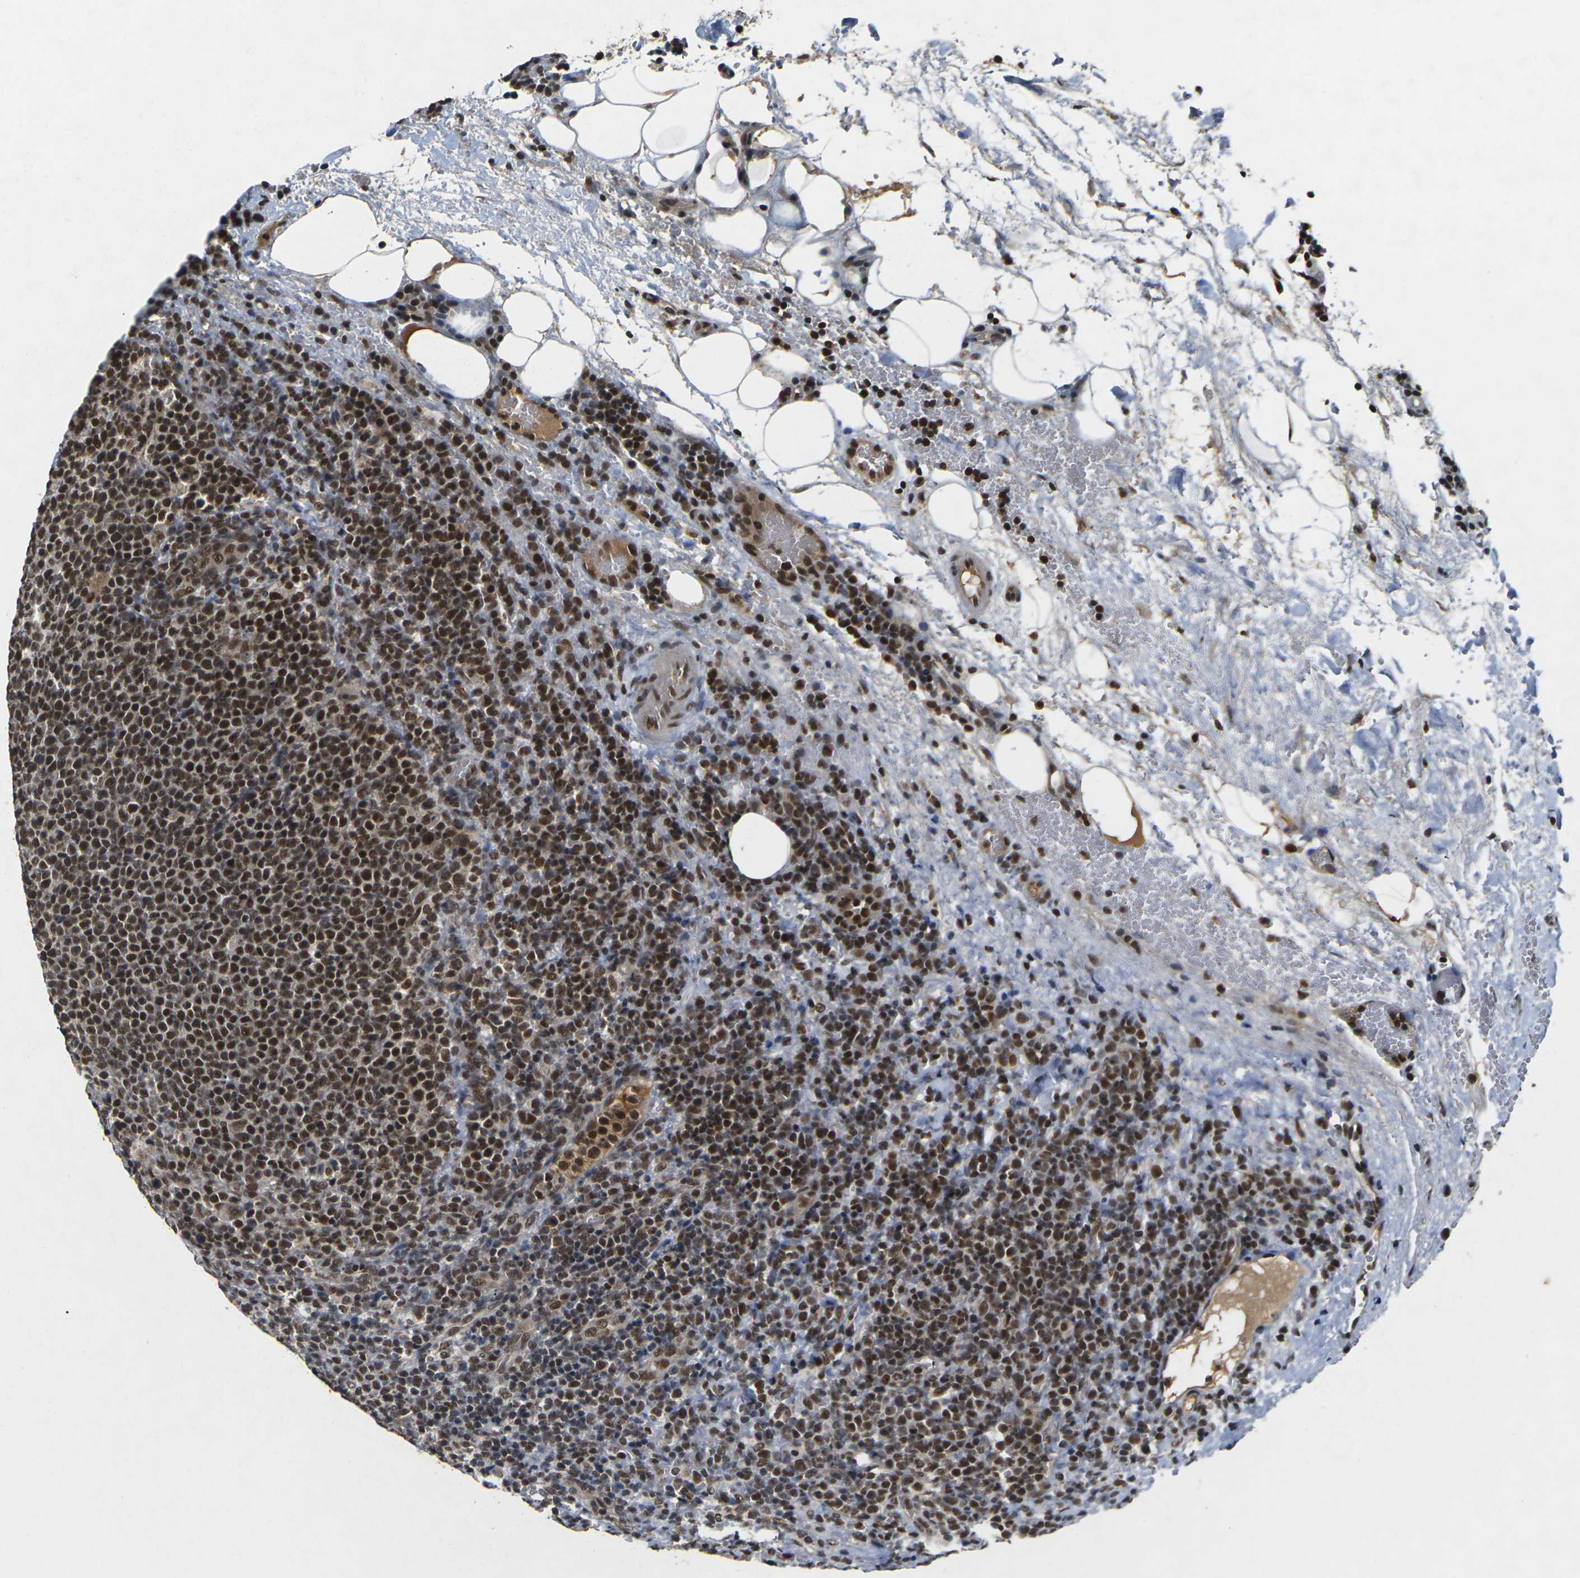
{"staining": {"intensity": "strong", "quantity": ">75%", "location": "nuclear"}, "tissue": "lymphoma", "cell_type": "Tumor cells", "image_type": "cancer", "snomed": [{"axis": "morphology", "description": "Malignant lymphoma, non-Hodgkin's type, High grade"}, {"axis": "topography", "description": "Lymph node"}], "caption": "A brown stain highlights strong nuclear expression of a protein in human lymphoma tumor cells. Using DAB (brown) and hematoxylin (blue) stains, captured at high magnification using brightfield microscopy.", "gene": "NELFA", "patient": {"sex": "male", "age": 61}}